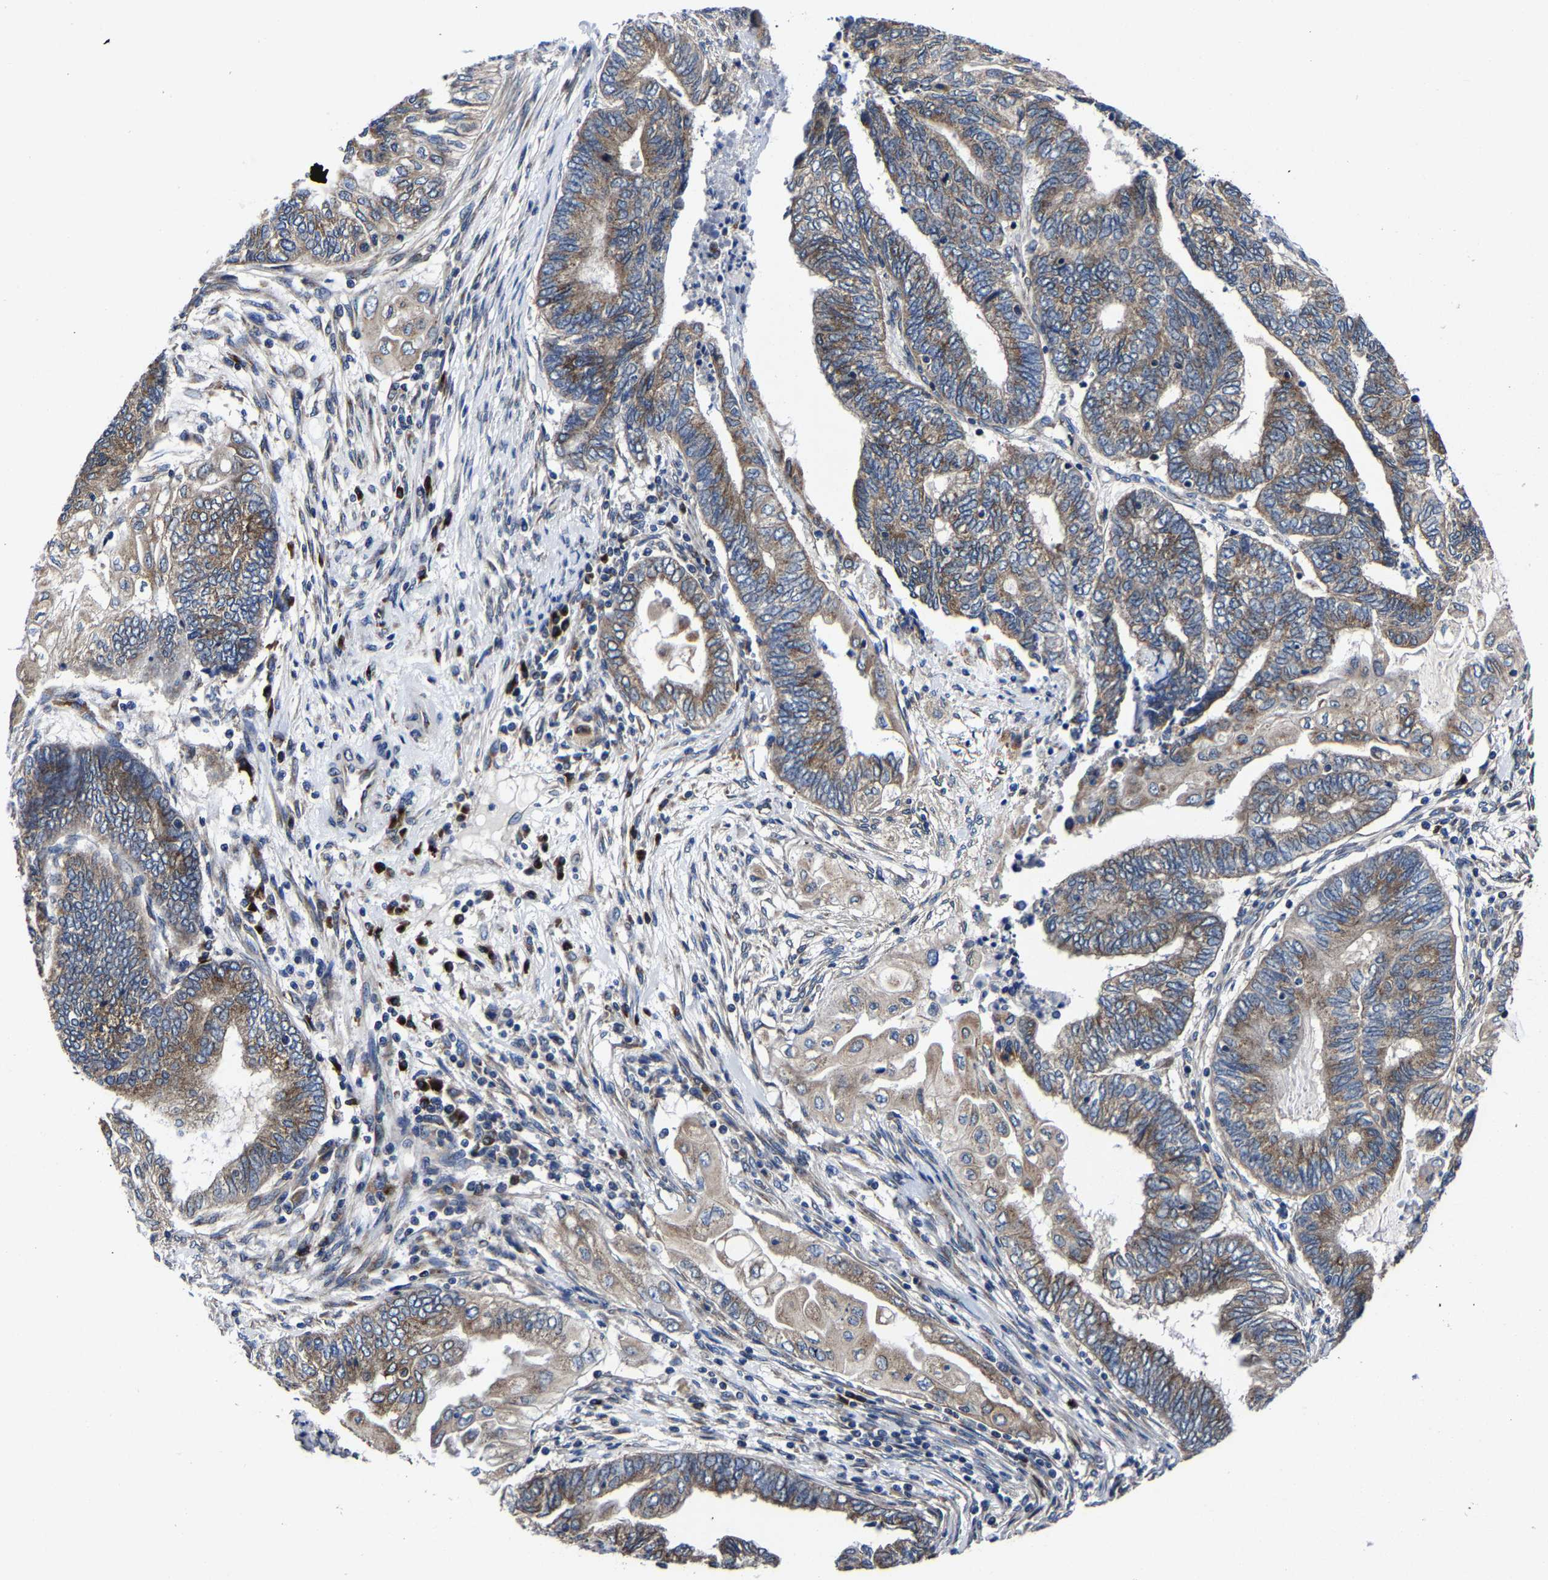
{"staining": {"intensity": "moderate", "quantity": ">75%", "location": "cytoplasmic/membranous"}, "tissue": "endometrial cancer", "cell_type": "Tumor cells", "image_type": "cancer", "snomed": [{"axis": "morphology", "description": "Adenocarcinoma, NOS"}, {"axis": "topography", "description": "Uterus"}, {"axis": "topography", "description": "Endometrium"}], "caption": "Moderate cytoplasmic/membranous protein positivity is seen in about >75% of tumor cells in endometrial cancer. The protein is stained brown, and the nuclei are stained in blue (DAB (3,3'-diaminobenzidine) IHC with brightfield microscopy, high magnification).", "gene": "EBAG9", "patient": {"sex": "female", "age": 70}}